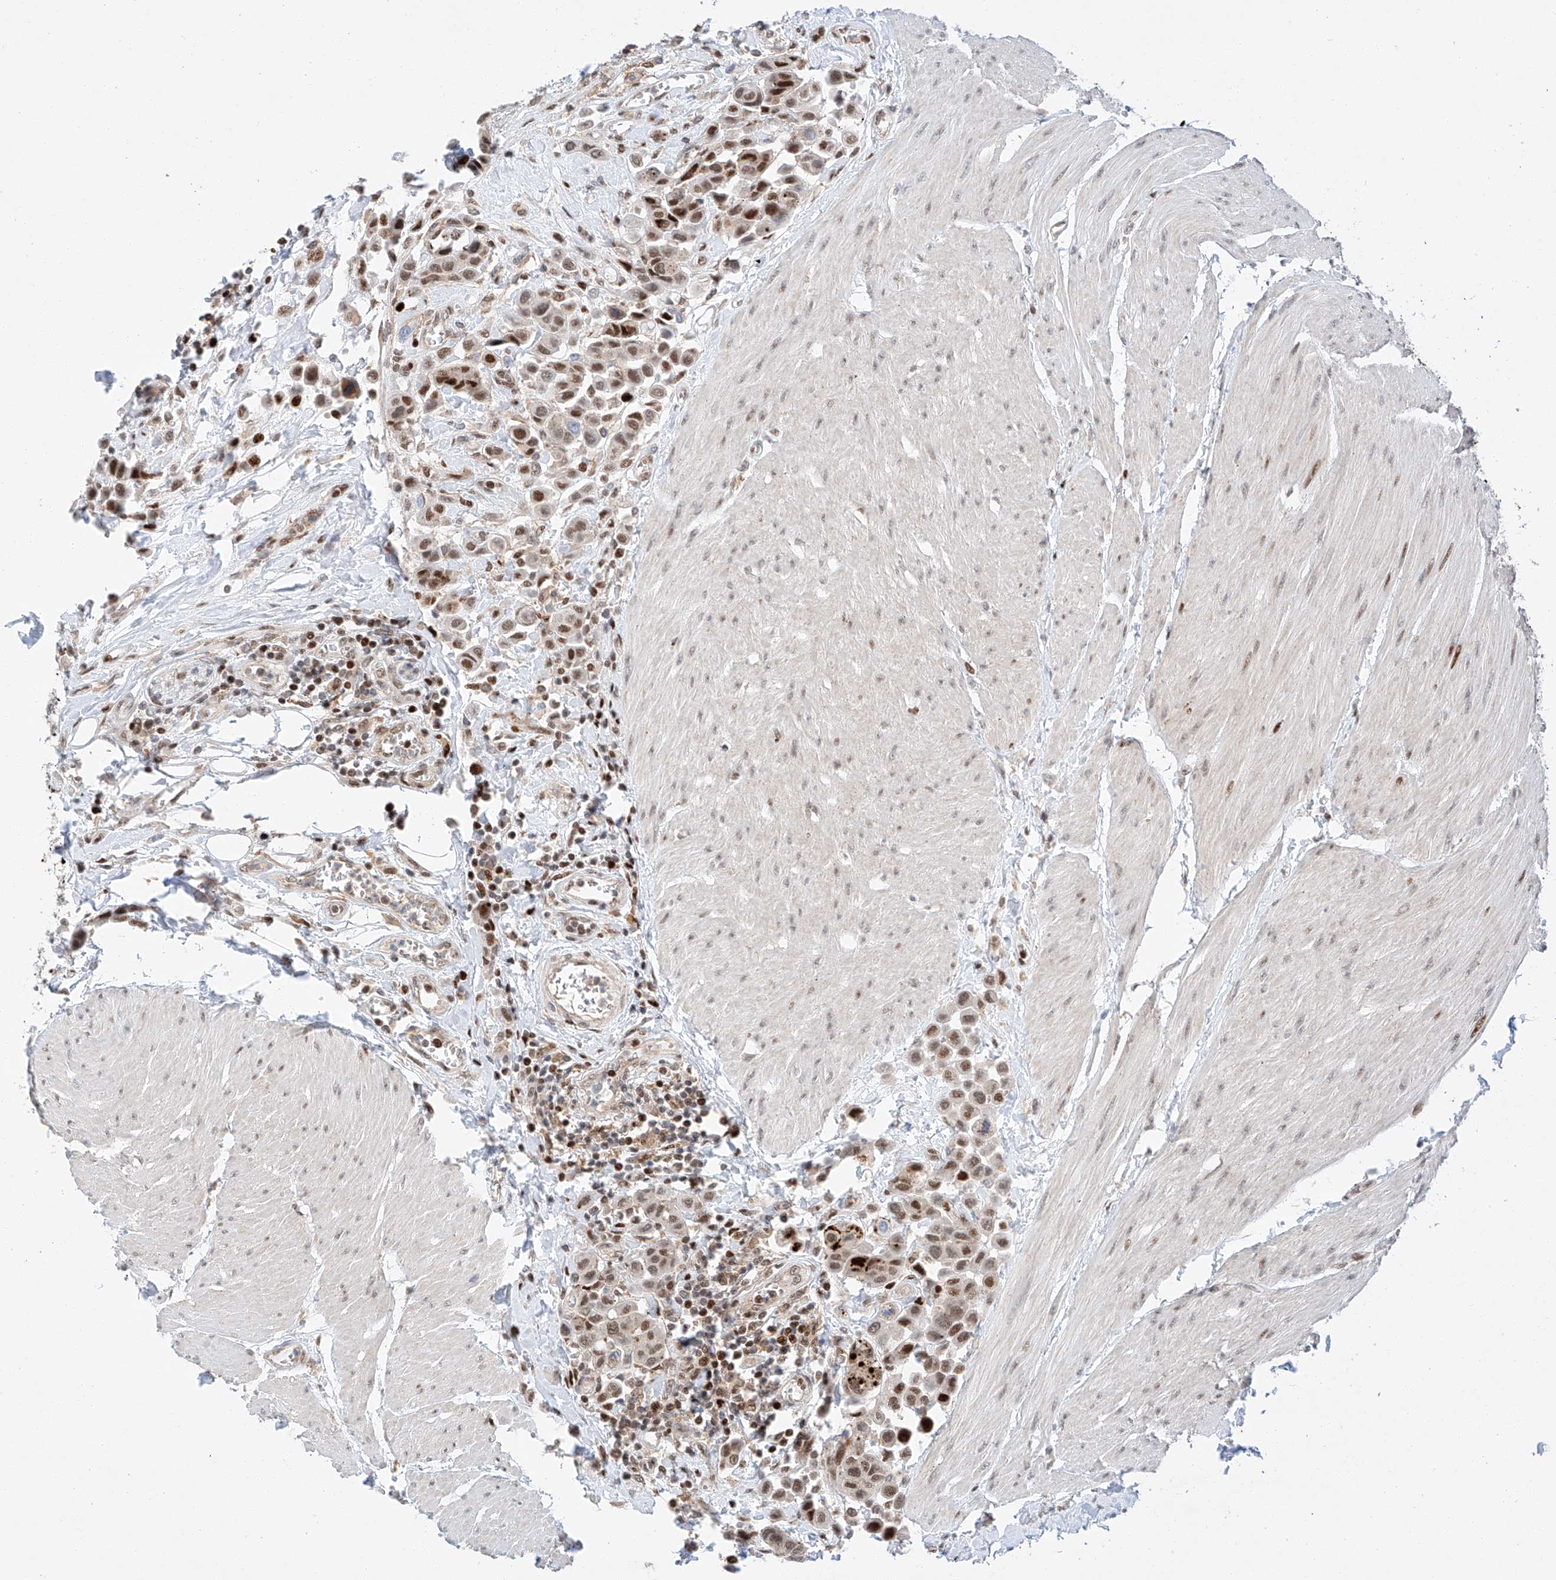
{"staining": {"intensity": "moderate", "quantity": ">75%", "location": "nuclear"}, "tissue": "urothelial cancer", "cell_type": "Tumor cells", "image_type": "cancer", "snomed": [{"axis": "morphology", "description": "Urothelial carcinoma, High grade"}, {"axis": "topography", "description": "Urinary bladder"}], "caption": "Human urothelial carcinoma (high-grade) stained with a protein marker reveals moderate staining in tumor cells.", "gene": "HDAC9", "patient": {"sex": "male", "age": 50}}